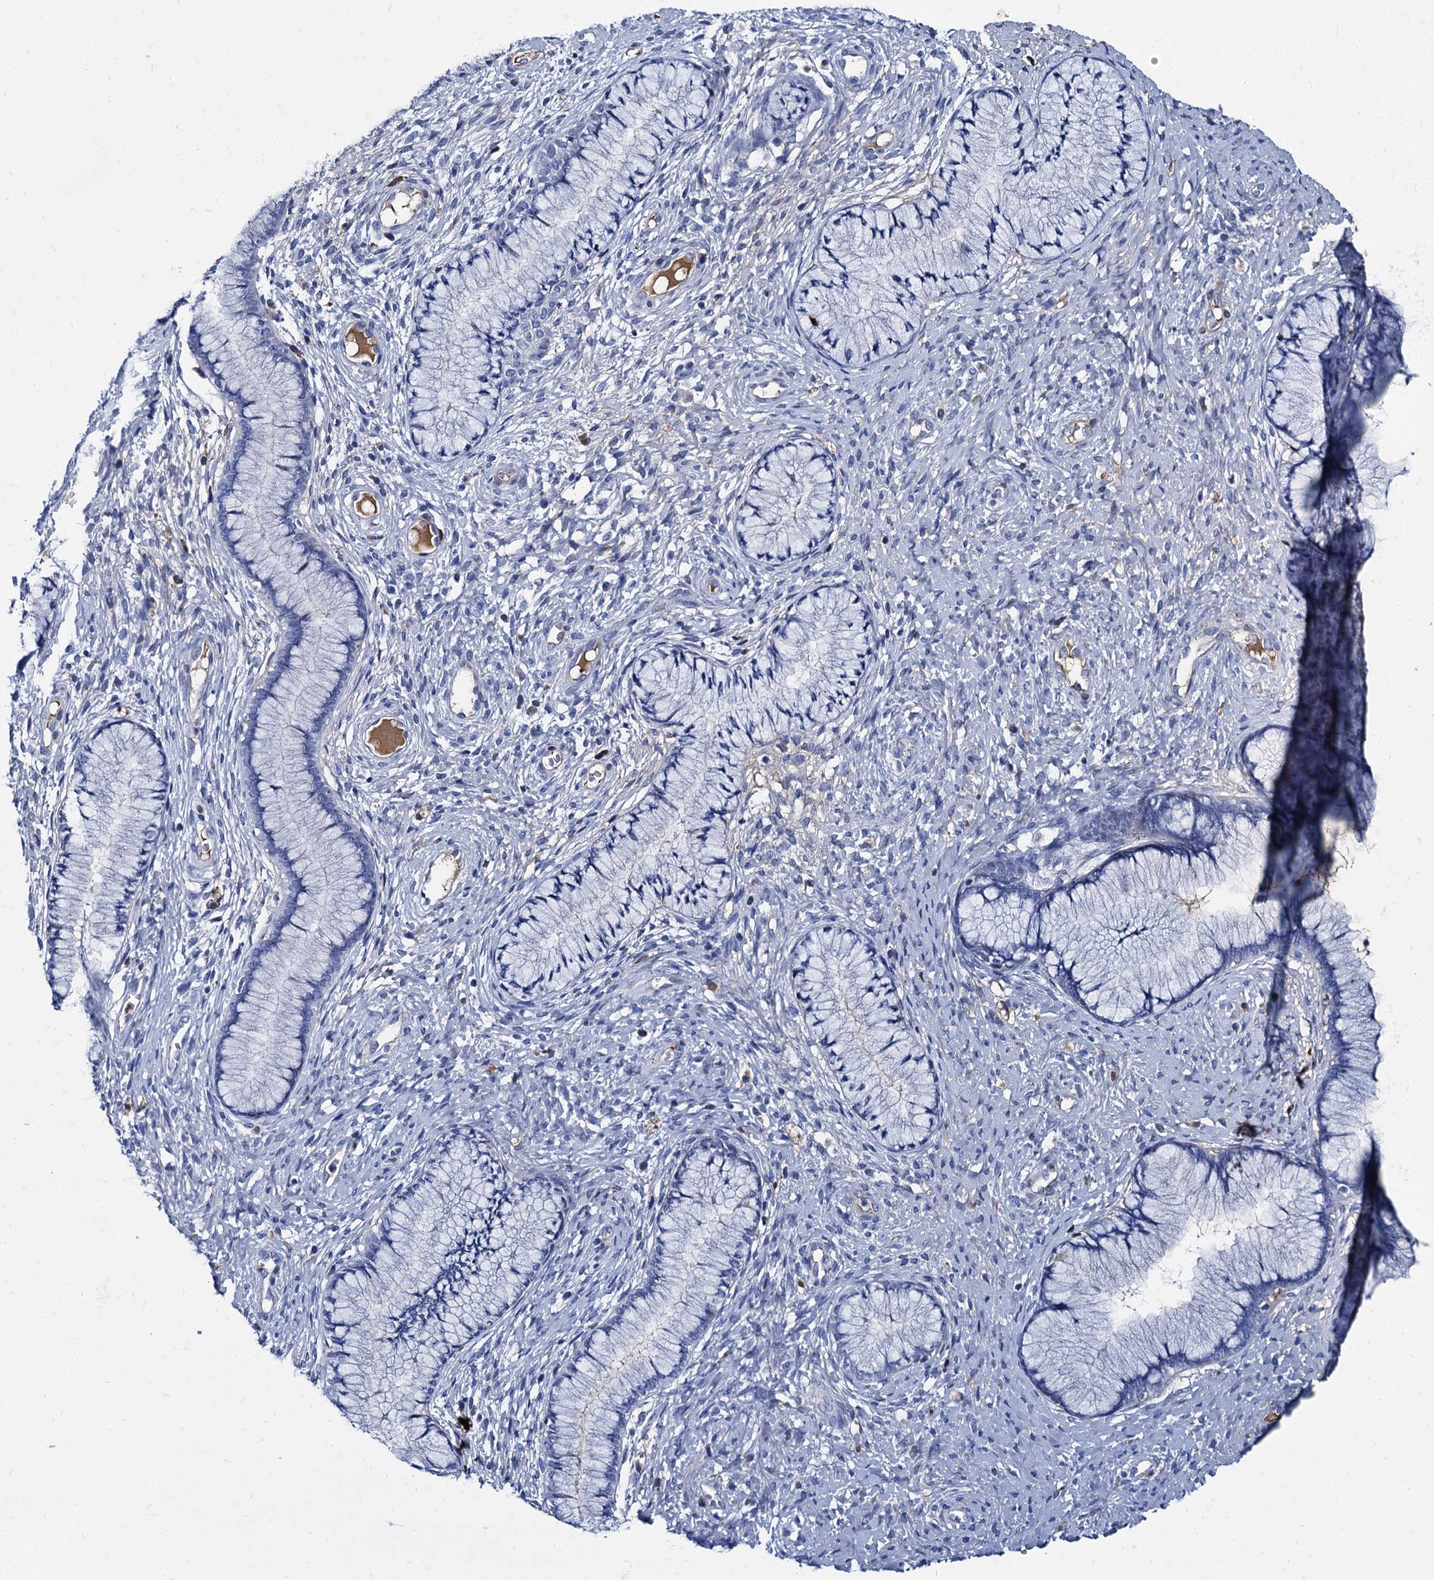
{"staining": {"intensity": "negative", "quantity": "none", "location": "none"}, "tissue": "cervix", "cell_type": "Glandular cells", "image_type": "normal", "snomed": [{"axis": "morphology", "description": "Normal tissue, NOS"}, {"axis": "topography", "description": "Cervix"}], "caption": "Immunohistochemical staining of normal human cervix exhibits no significant expression in glandular cells. (DAB (3,3'-diaminobenzidine) immunohistochemistry (IHC), high magnification).", "gene": "TMEM72", "patient": {"sex": "female", "age": 42}}